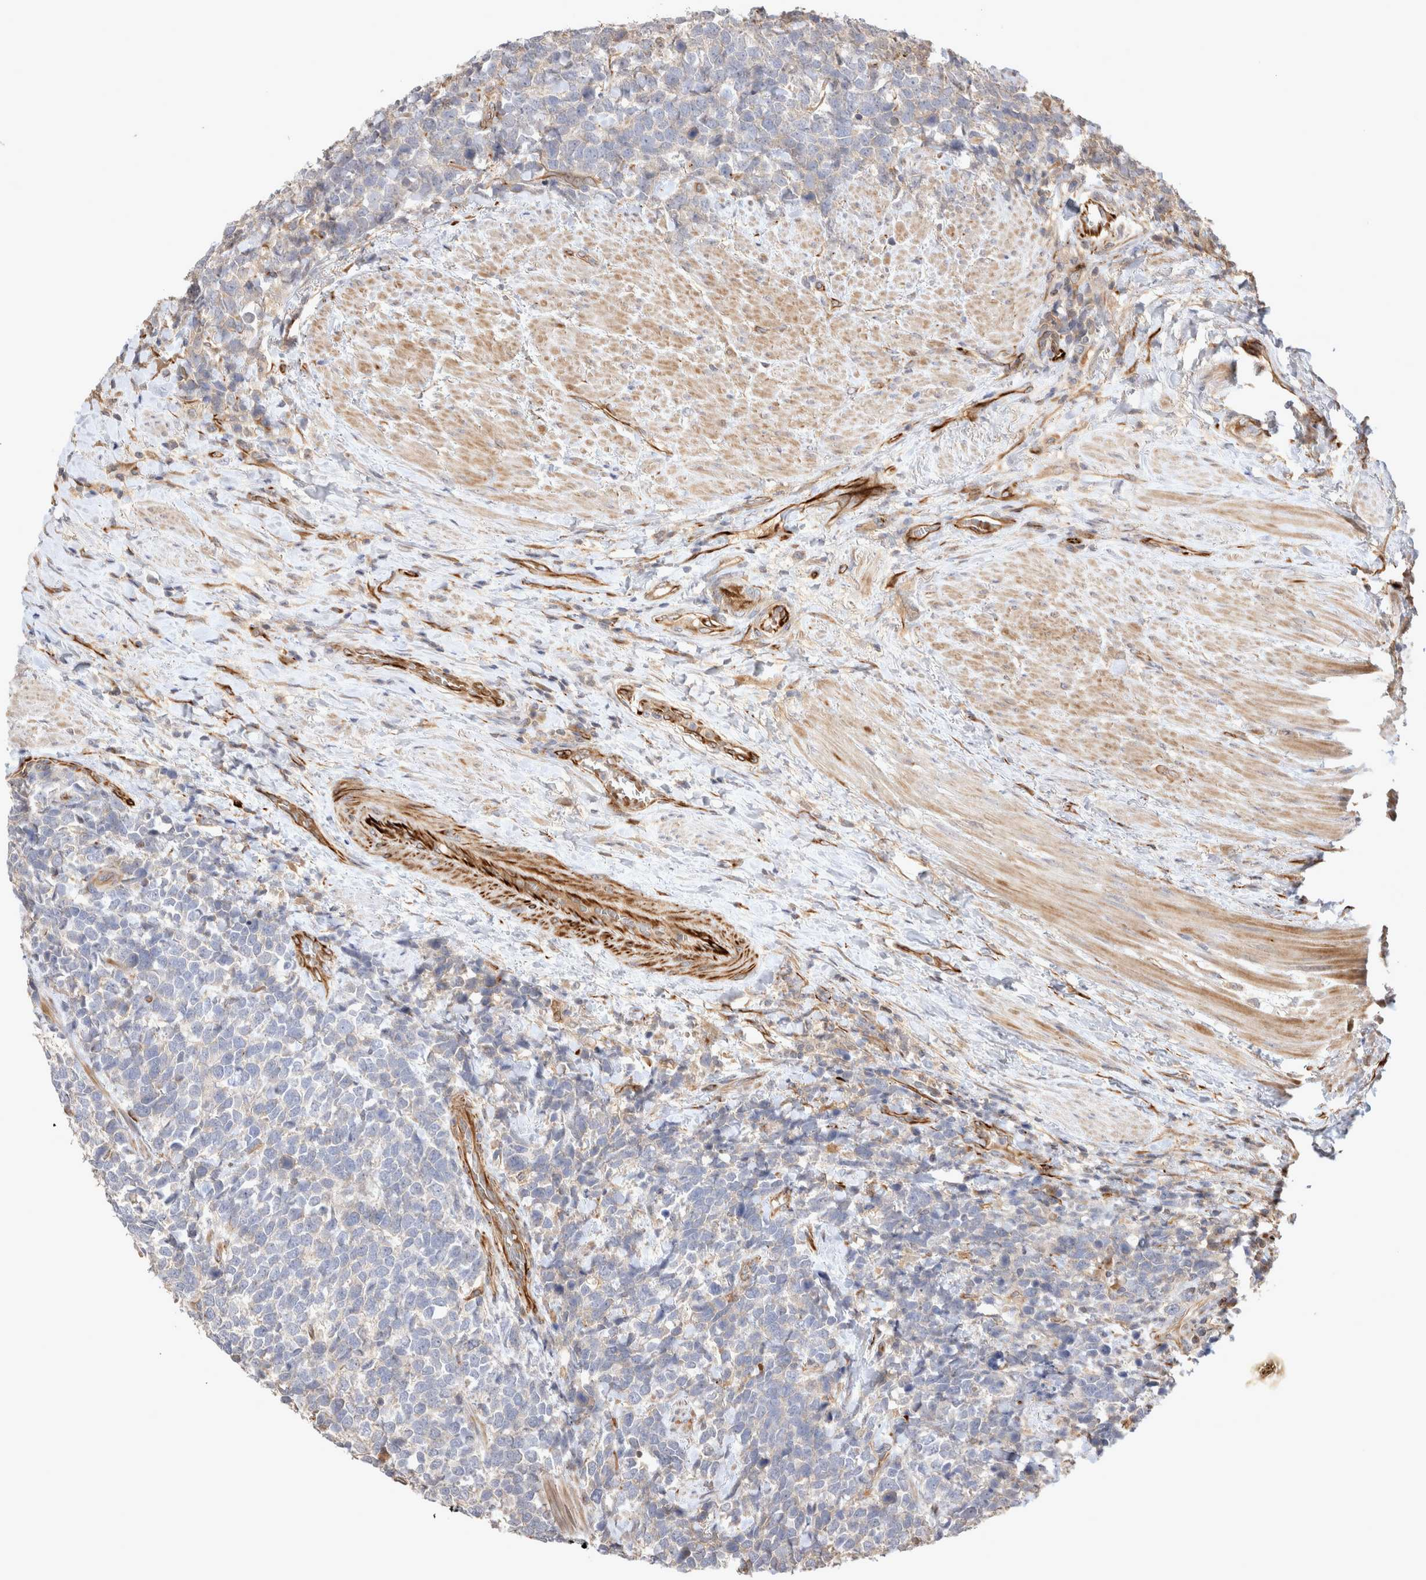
{"staining": {"intensity": "negative", "quantity": "none", "location": "none"}, "tissue": "urothelial cancer", "cell_type": "Tumor cells", "image_type": "cancer", "snomed": [{"axis": "morphology", "description": "Urothelial carcinoma, High grade"}, {"axis": "topography", "description": "Urinary bladder"}], "caption": "Protein analysis of urothelial cancer exhibits no significant staining in tumor cells. (Brightfield microscopy of DAB immunohistochemistry at high magnification).", "gene": "NMU", "patient": {"sex": "female", "age": 82}}